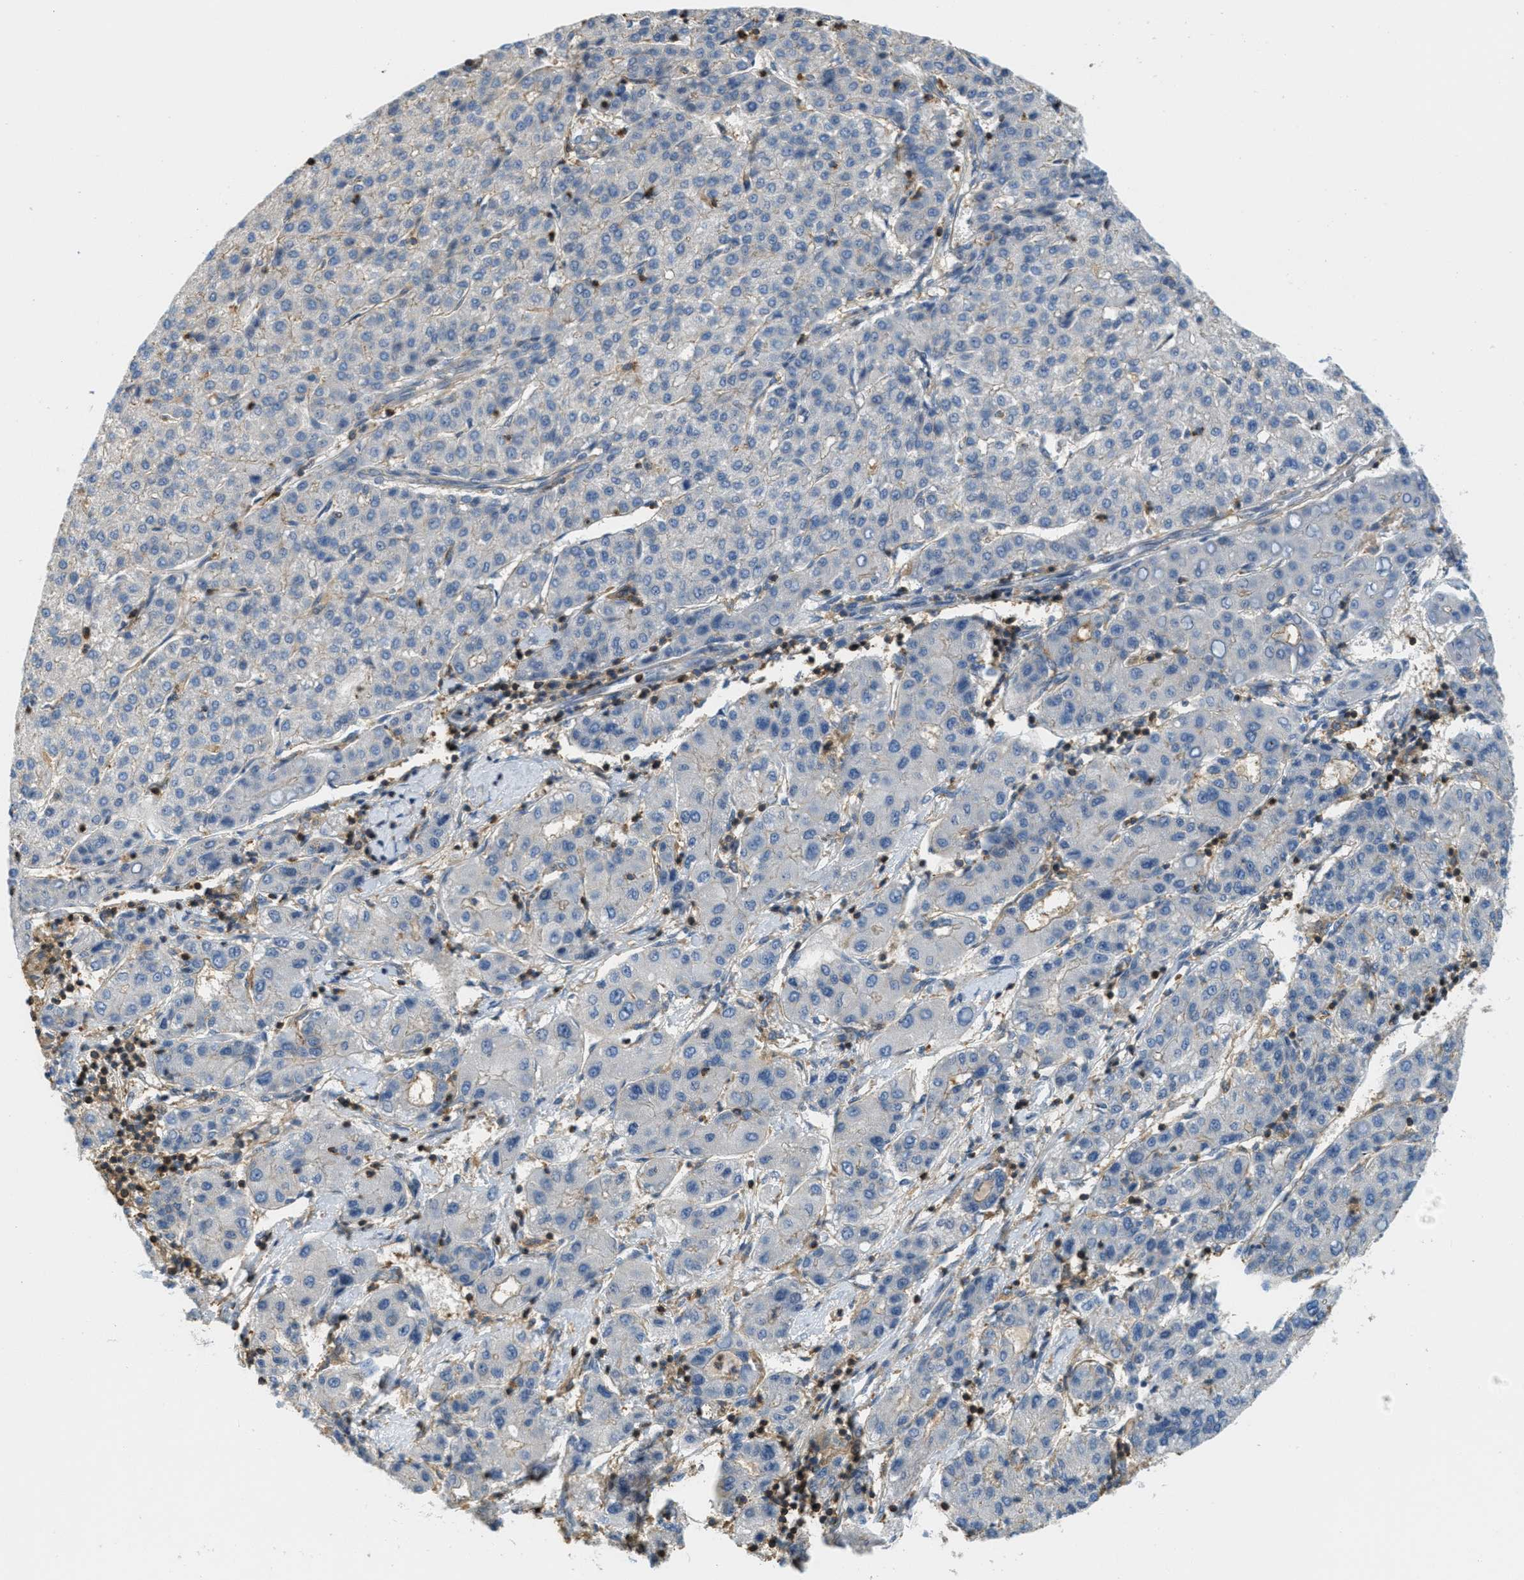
{"staining": {"intensity": "negative", "quantity": "none", "location": "none"}, "tissue": "liver cancer", "cell_type": "Tumor cells", "image_type": "cancer", "snomed": [{"axis": "morphology", "description": "Carcinoma, Hepatocellular, NOS"}, {"axis": "topography", "description": "Liver"}], "caption": "IHC image of human liver hepatocellular carcinoma stained for a protein (brown), which demonstrates no staining in tumor cells.", "gene": "GRIK2", "patient": {"sex": "male", "age": 65}}